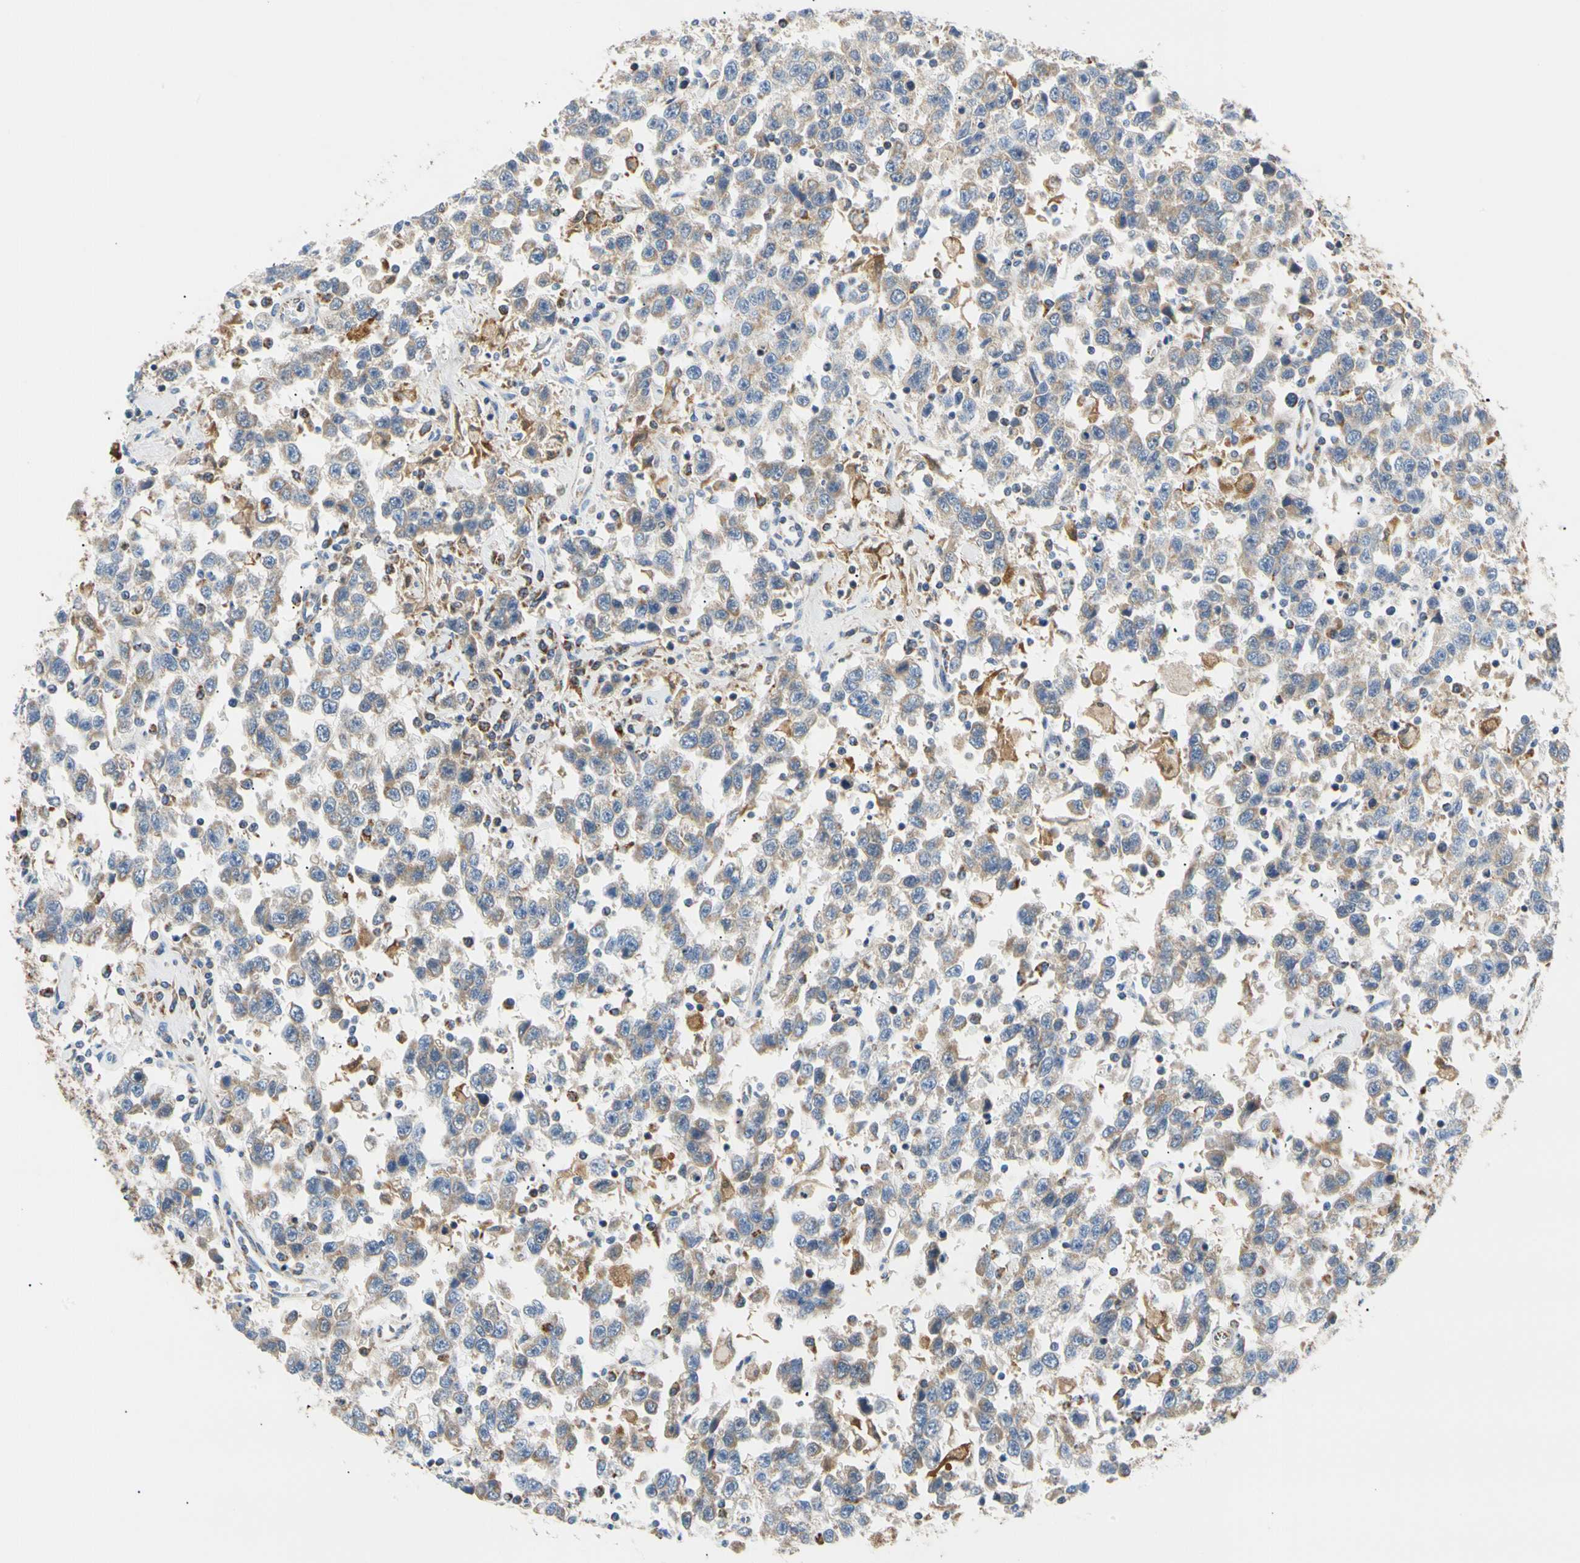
{"staining": {"intensity": "weak", "quantity": ">75%", "location": "cytoplasmic/membranous"}, "tissue": "testis cancer", "cell_type": "Tumor cells", "image_type": "cancer", "snomed": [{"axis": "morphology", "description": "Seminoma, NOS"}, {"axis": "topography", "description": "Testis"}], "caption": "Human seminoma (testis) stained with a protein marker reveals weak staining in tumor cells.", "gene": "ACAT1", "patient": {"sex": "male", "age": 41}}